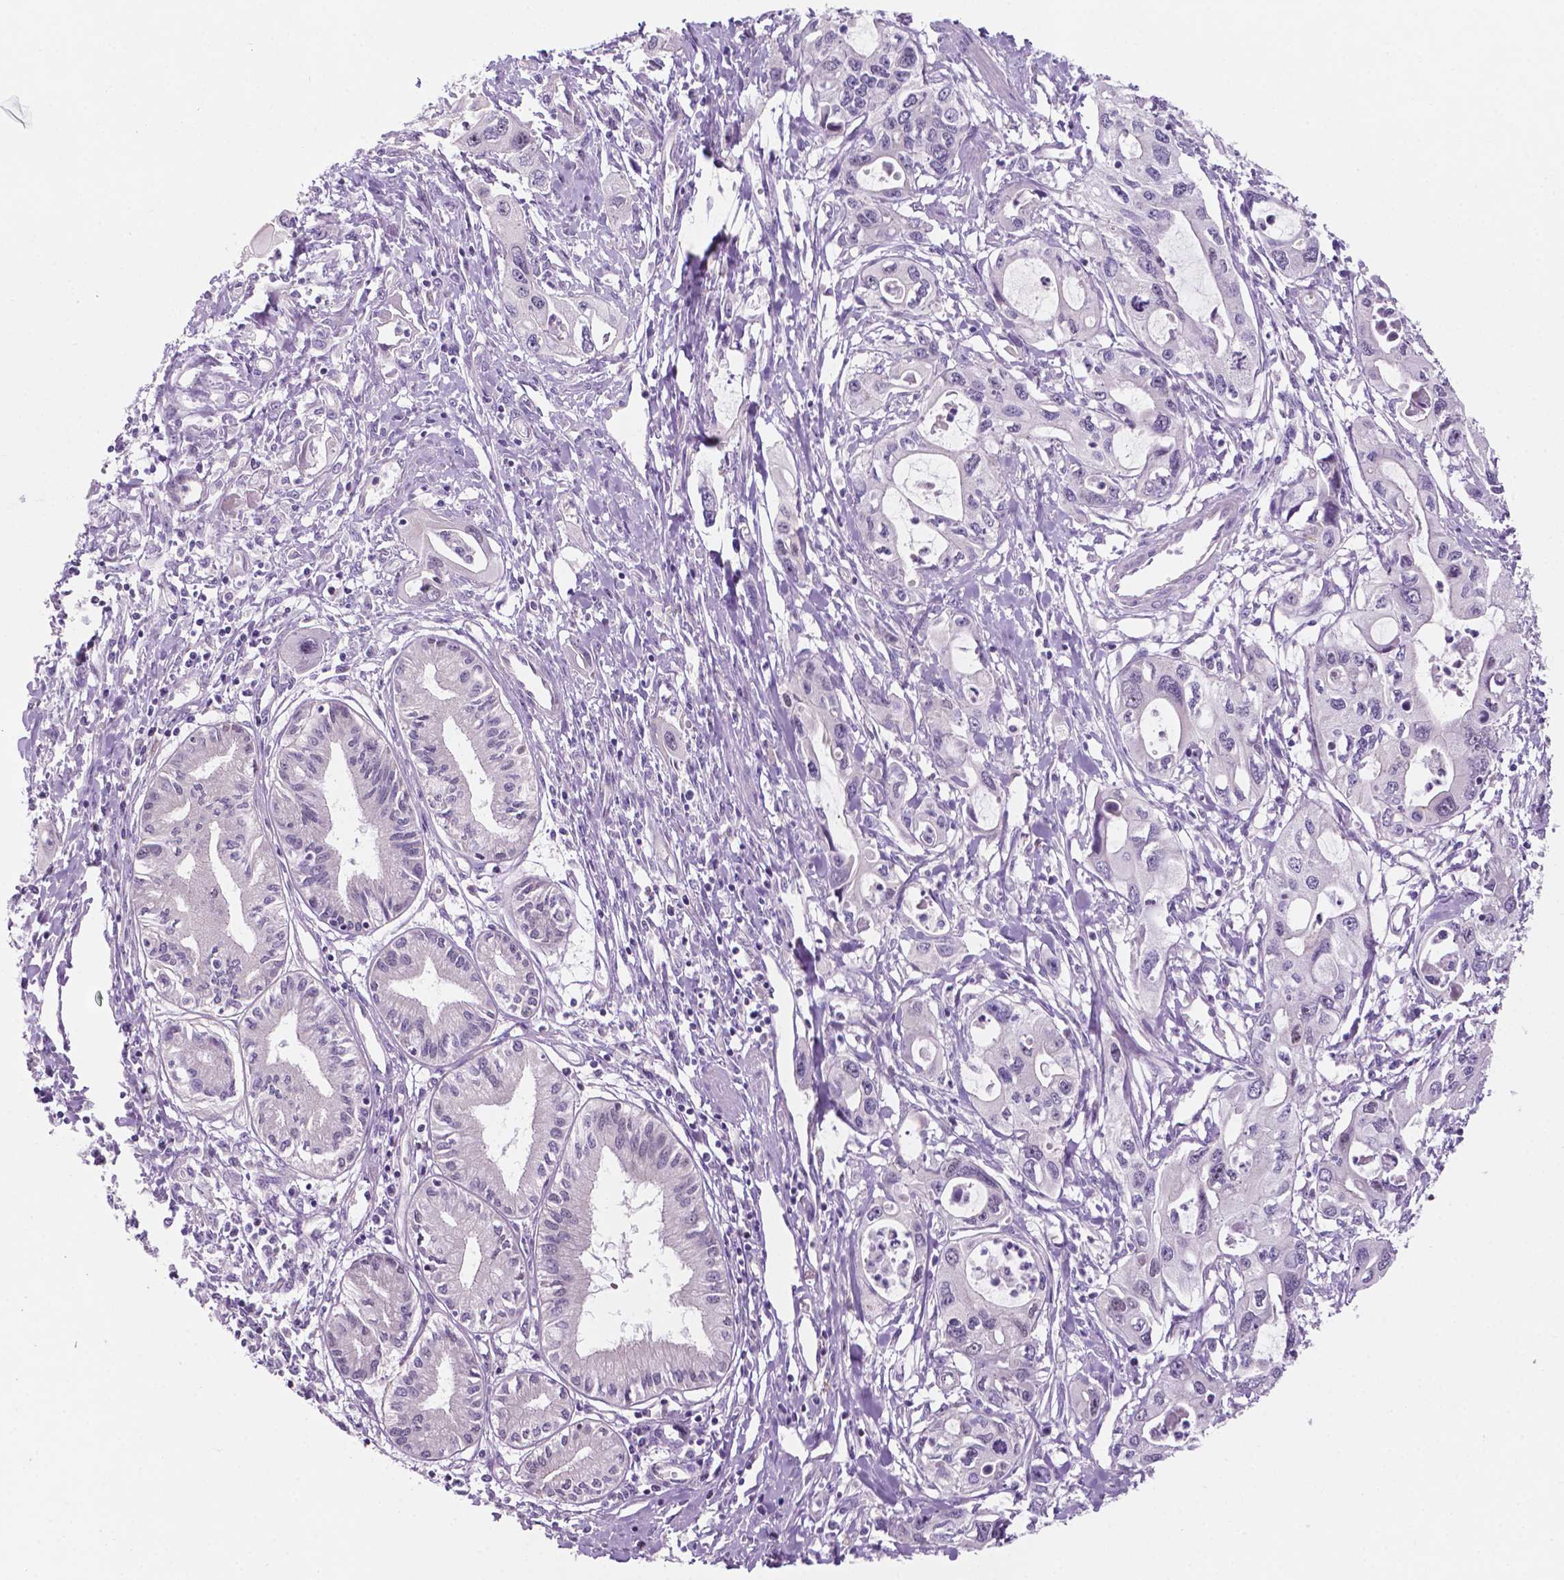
{"staining": {"intensity": "negative", "quantity": "none", "location": "none"}, "tissue": "pancreatic cancer", "cell_type": "Tumor cells", "image_type": "cancer", "snomed": [{"axis": "morphology", "description": "Adenocarcinoma, NOS"}, {"axis": "topography", "description": "Pancreas"}], "caption": "Immunohistochemistry of human pancreatic cancer (adenocarcinoma) exhibits no staining in tumor cells. (Immunohistochemistry (ihc), brightfield microscopy, high magnification).", "gene": "FAM50B", "patient": {"sex": "male", "age": 60}}